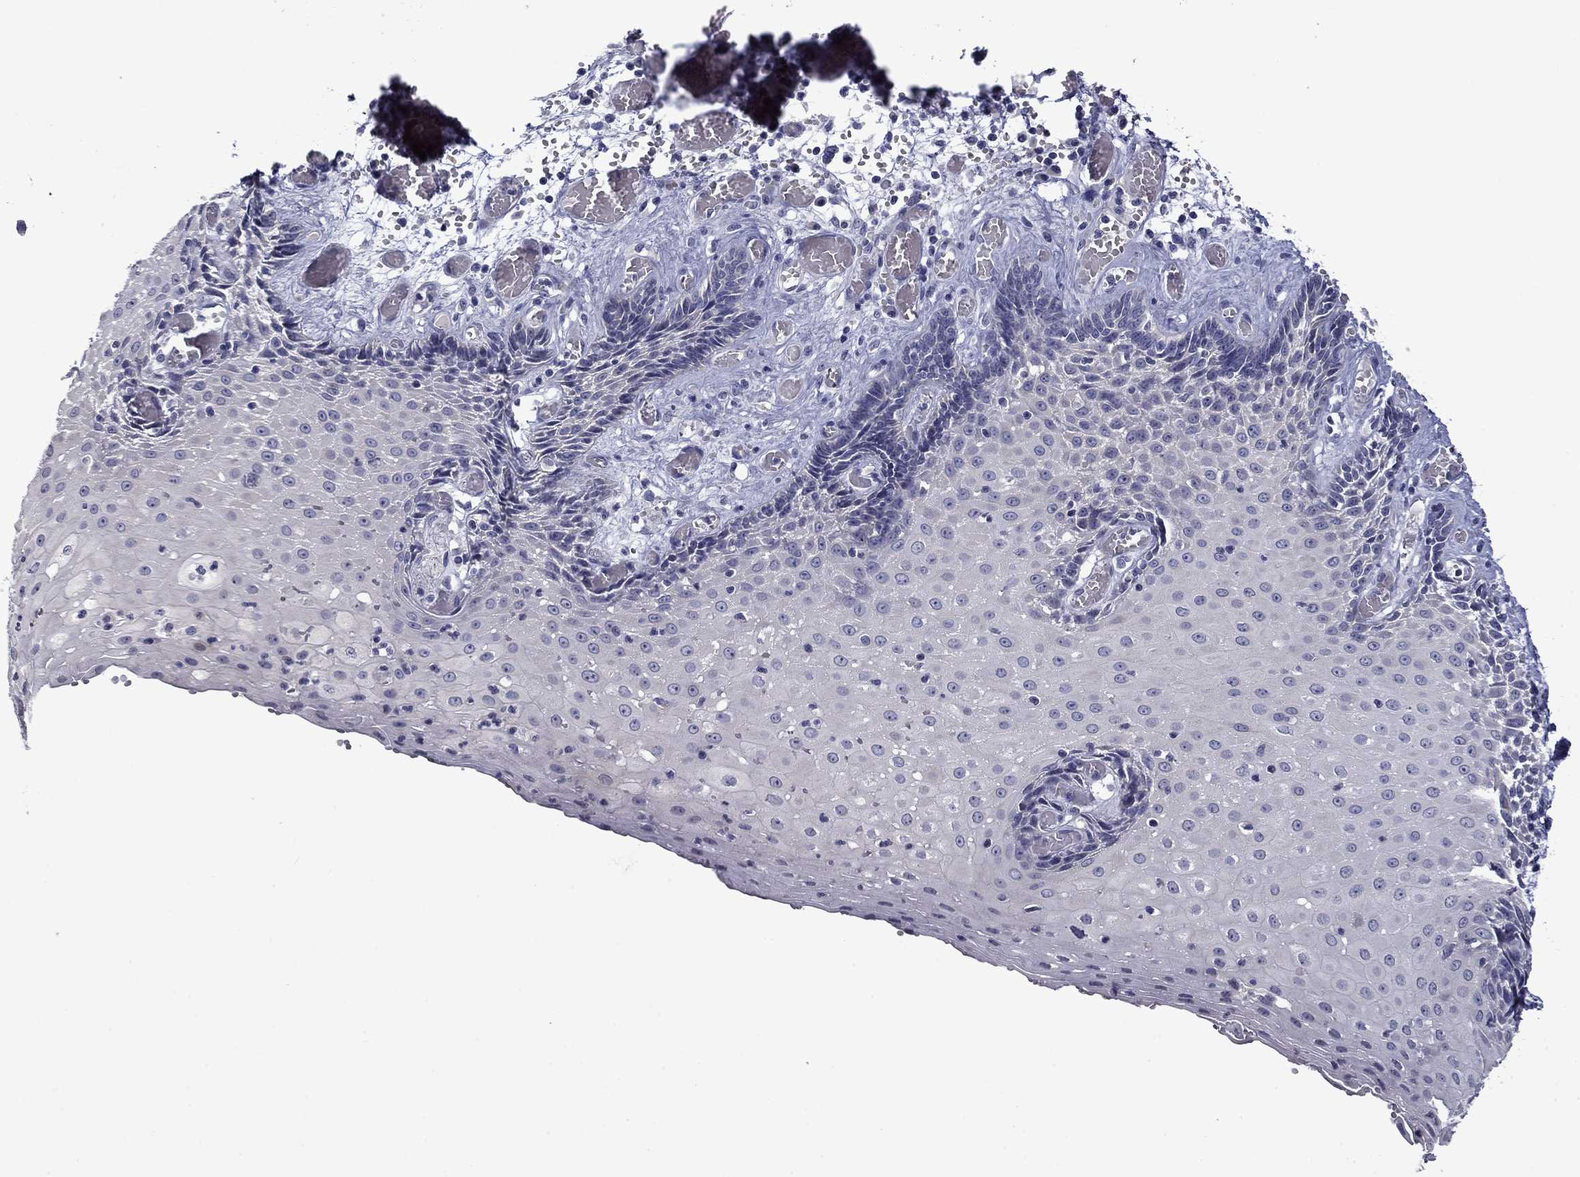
{"staining": {"intensity": "negative", "quantity": "none", "location": "none"}, "tissue": "esophagus", "cell_type": "Squamous epithelial cells", "image_type": "normal", "snomed": [{"axis": "morphology", "description": "Normal tissue, NOS"}, {"axis": "topography", "description": "Esophagus"}], "caption": "Squamous epithelial cells show no significant positivity in normal esophagus. (DAB immunohistochemistry (IHC) with hematoxylin counter stain).", "gene": "SPATA7", "patient": {"sex": "male", "age": 58}}